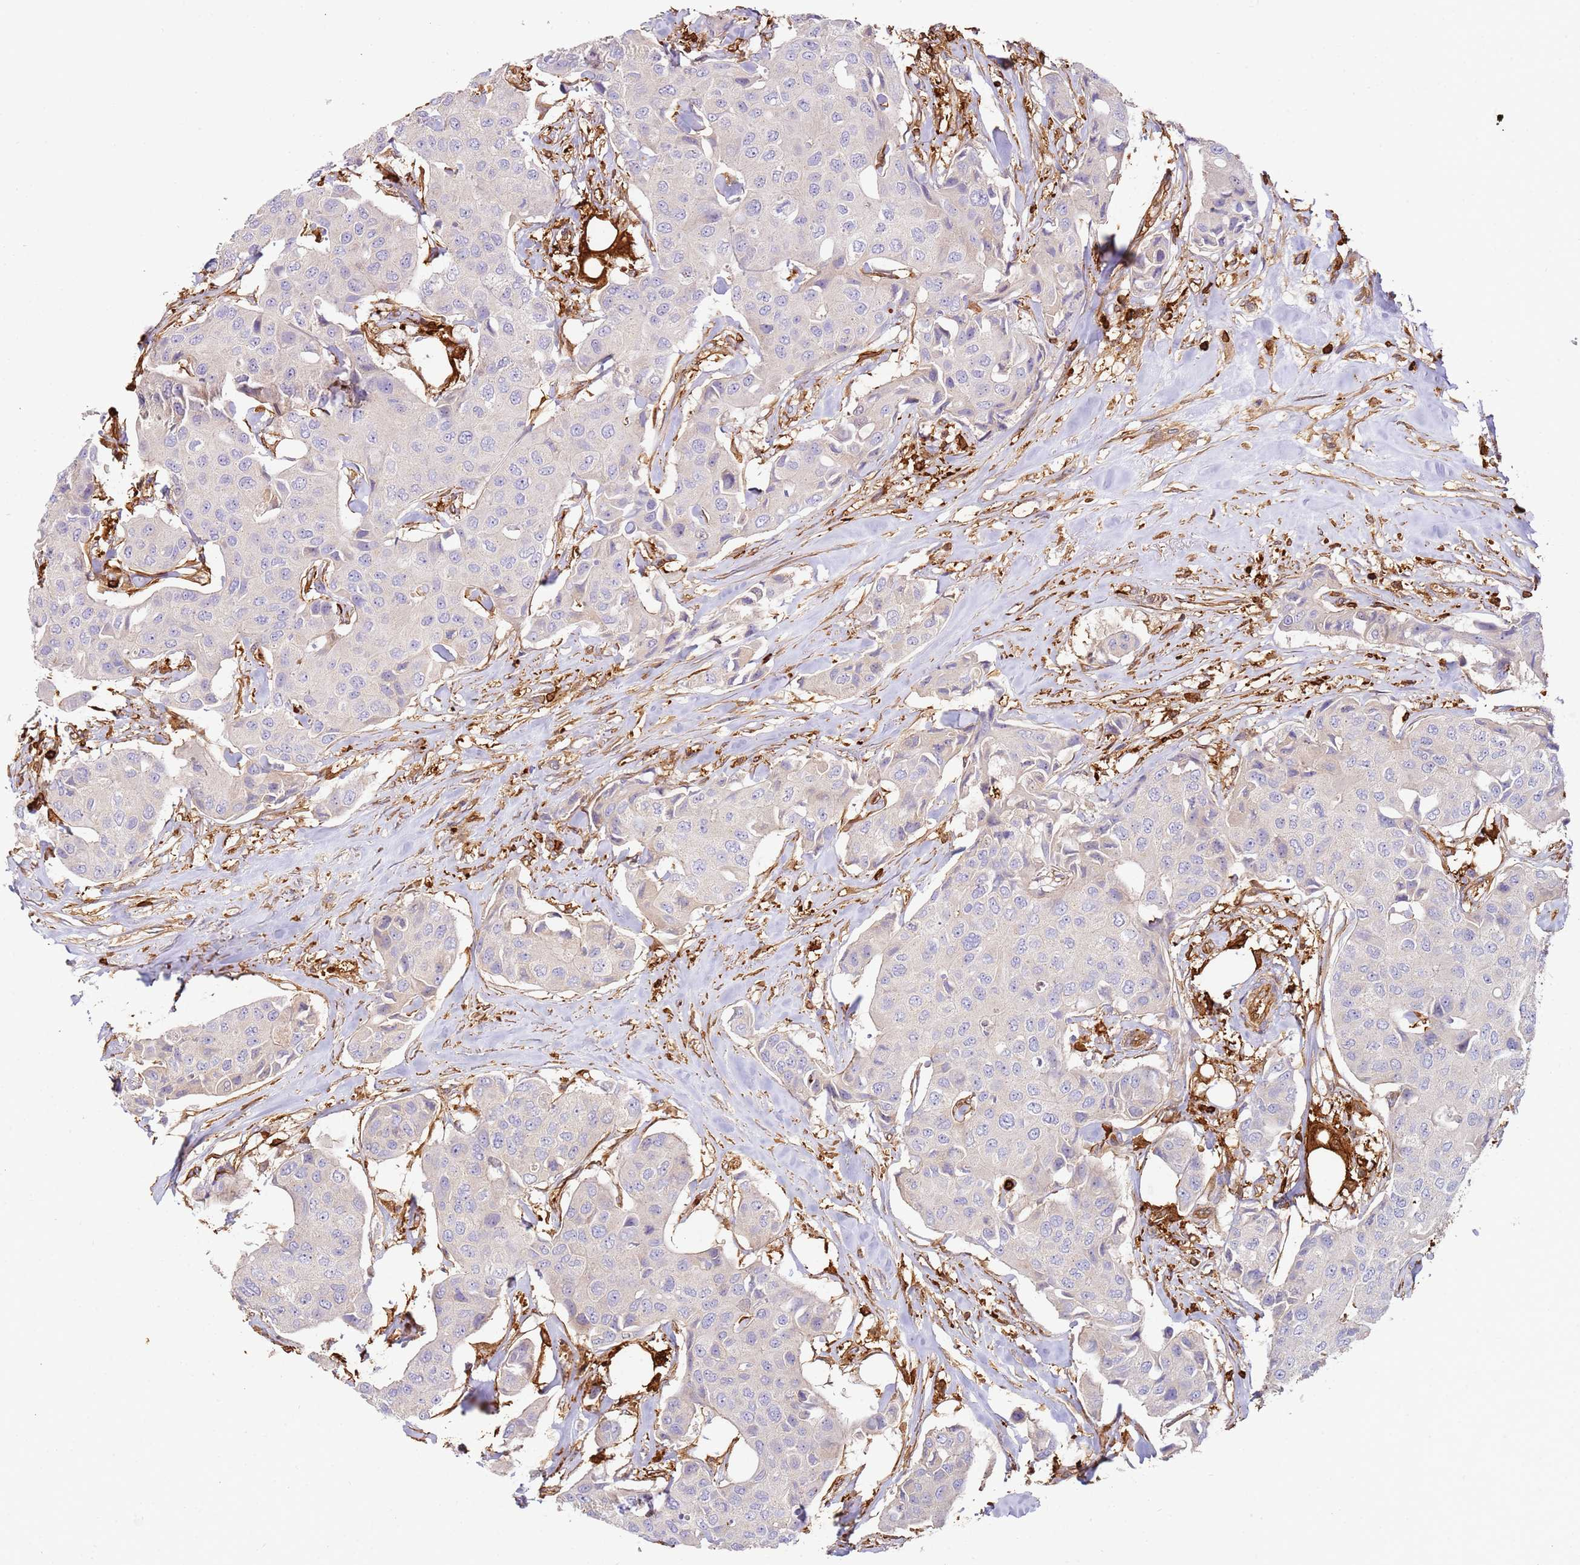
{"staining": {"intensity": "negative", "quantity": "none", "location": "none"}, "tissue": "breast cancer", "cell_type": "Tumor cells", "image_type": "cancer", "snomed": [{"axis": "morphology", "description": "Duct carcinoma"}, {"axis": "topography", "description": "Breast"}], "caption": "Intraductal carcinoma (breast) was stained to show a protein in brown. There is no significant staining in tumor cells.", "gene": "OR6P1", "patient": {"sex": "female", "age": 80}}